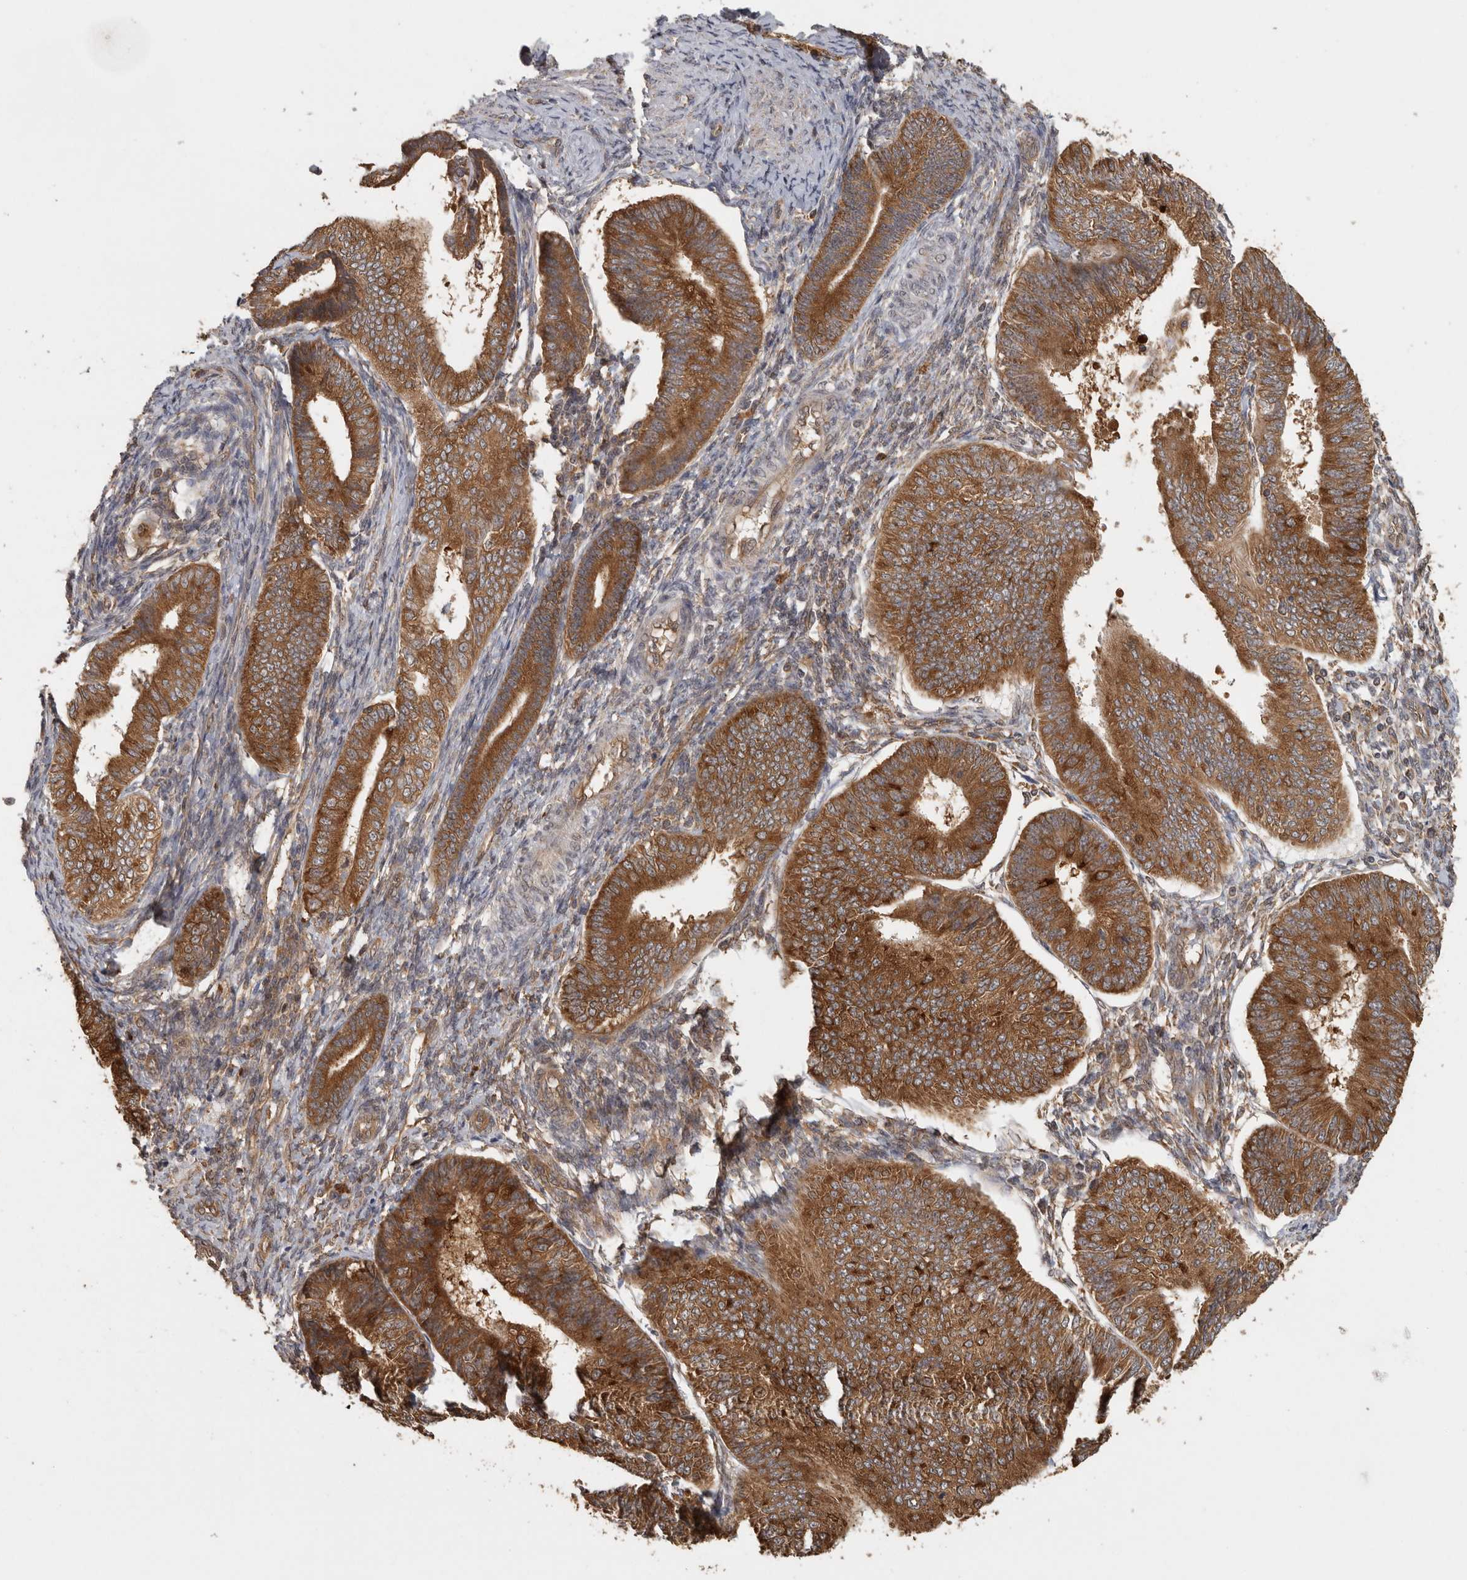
{"staining": {"intensity": "strong", "quantity": ">75%", "location": "cytoplasmic/membranous"}, "tissue": "endometrial cancer", "cell_type": "Tumor cells", "image_type": "cancer", "snomed": [{"axis": "morphology", "description": "Adenocarcinoma, NOS"}, {"axis": "topography", "description": "Endometrium"}], "caption": "IHC image of neoplastic tissue: endometrial adenocarcinoma stained using IHC shows high levels of strong protein expression localized specifically in the cytoplasmic/membranous of tumor cells, appearing as a cytoplasmic/membranous brown color.", "gene": "CCT8", "patient": {"sex": "female", "age": 58}}